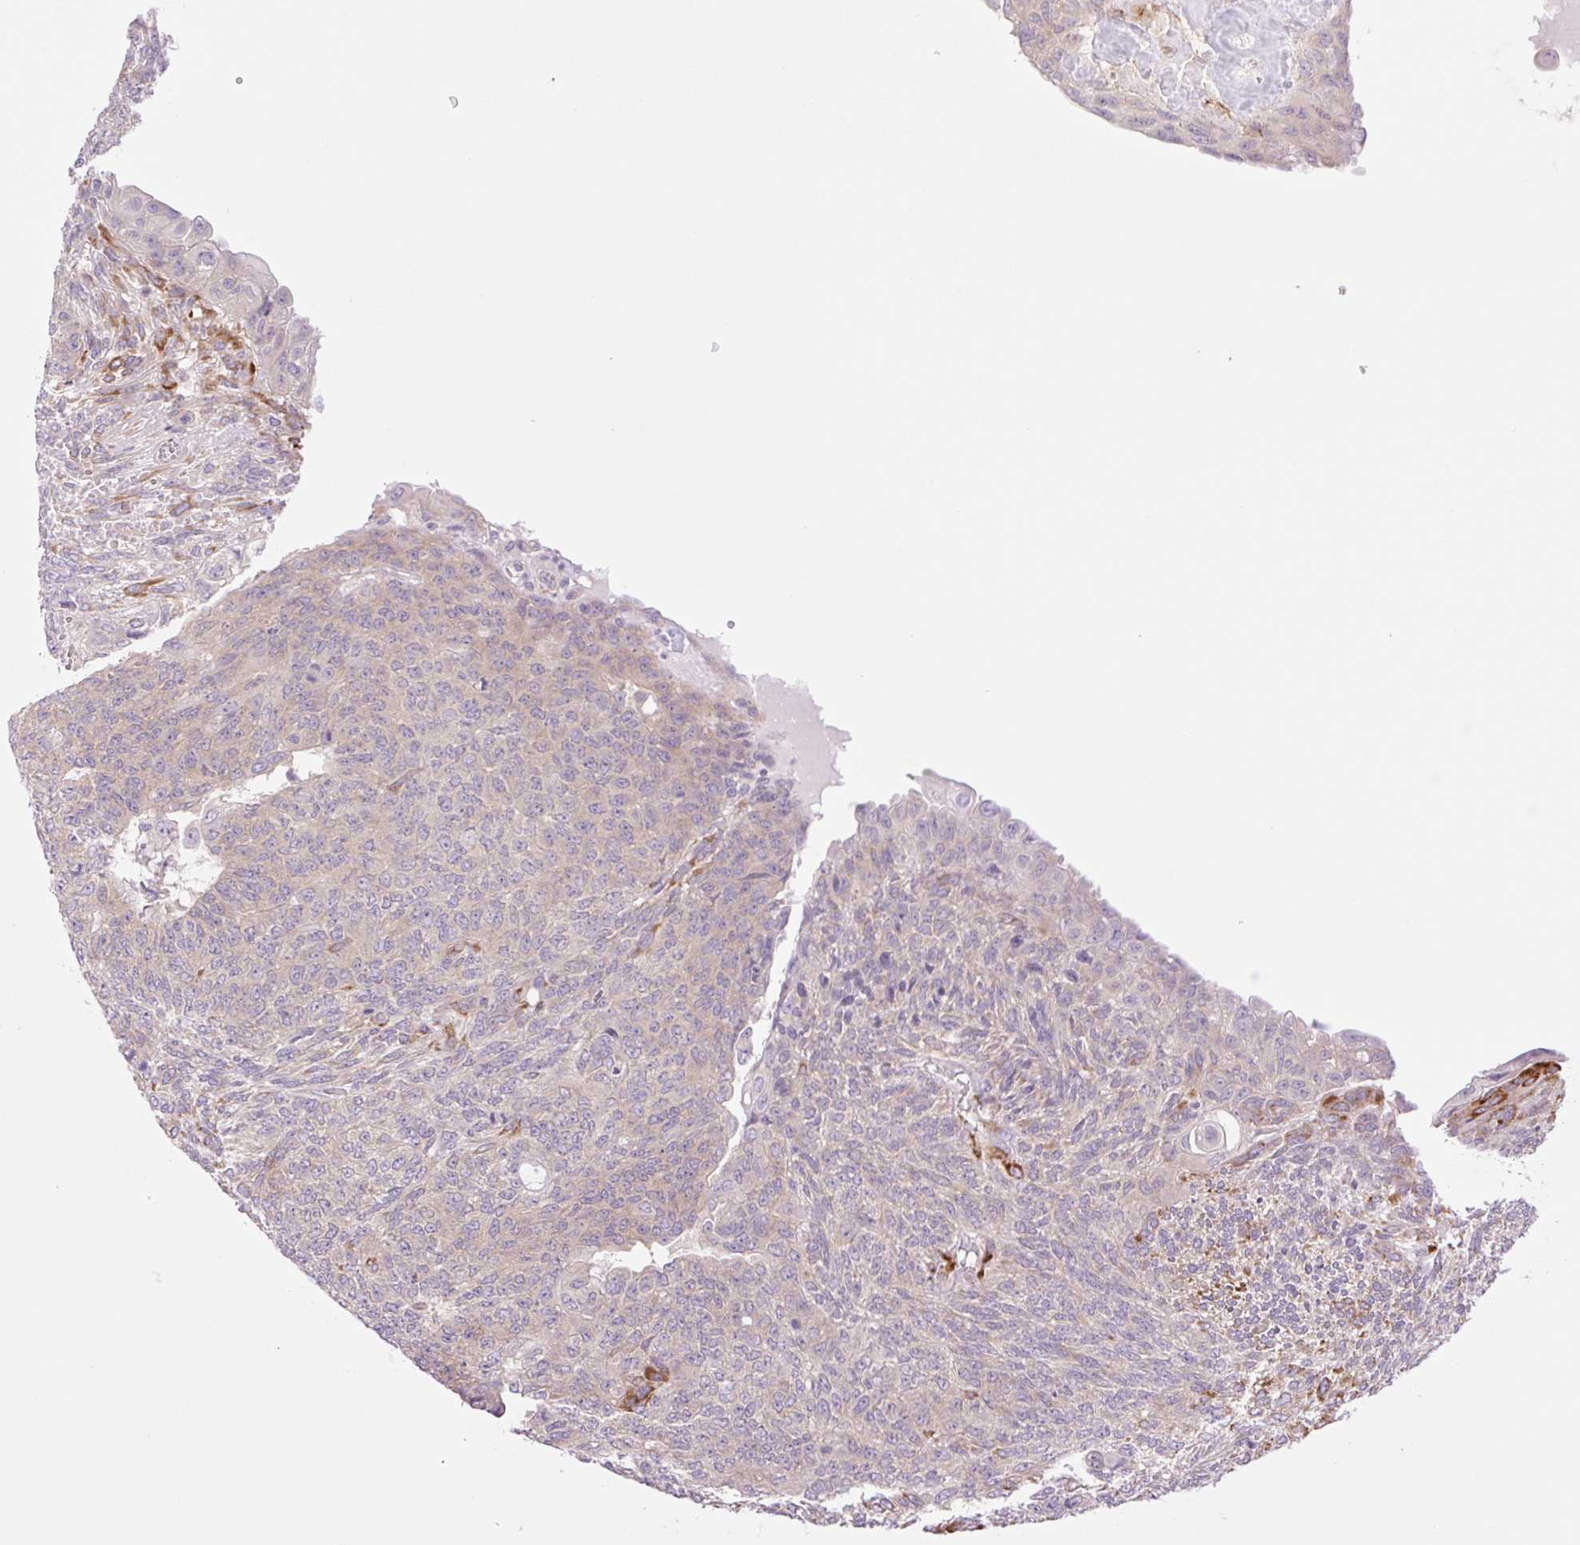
{"staining": {"intensity": "weak", "quantity": "<25%", "location": "cytoplasmic/membranous"}, "tissue": "endometrial cancer", "cell_type": "Tumor cells", "image_type": "cancer", "snomed": [{"axis": "morphology", "description": "Adenocarcinoma, NOS"}, {"axis": "topography", "description": "Endometrium"}], "caption": "Endometrial adenocarcinoma was stained to show a protein in brown. There is no significant staining in tumor cells.", "gene": "COL5A1", "patient": {"sex": "female", "age": 32}}